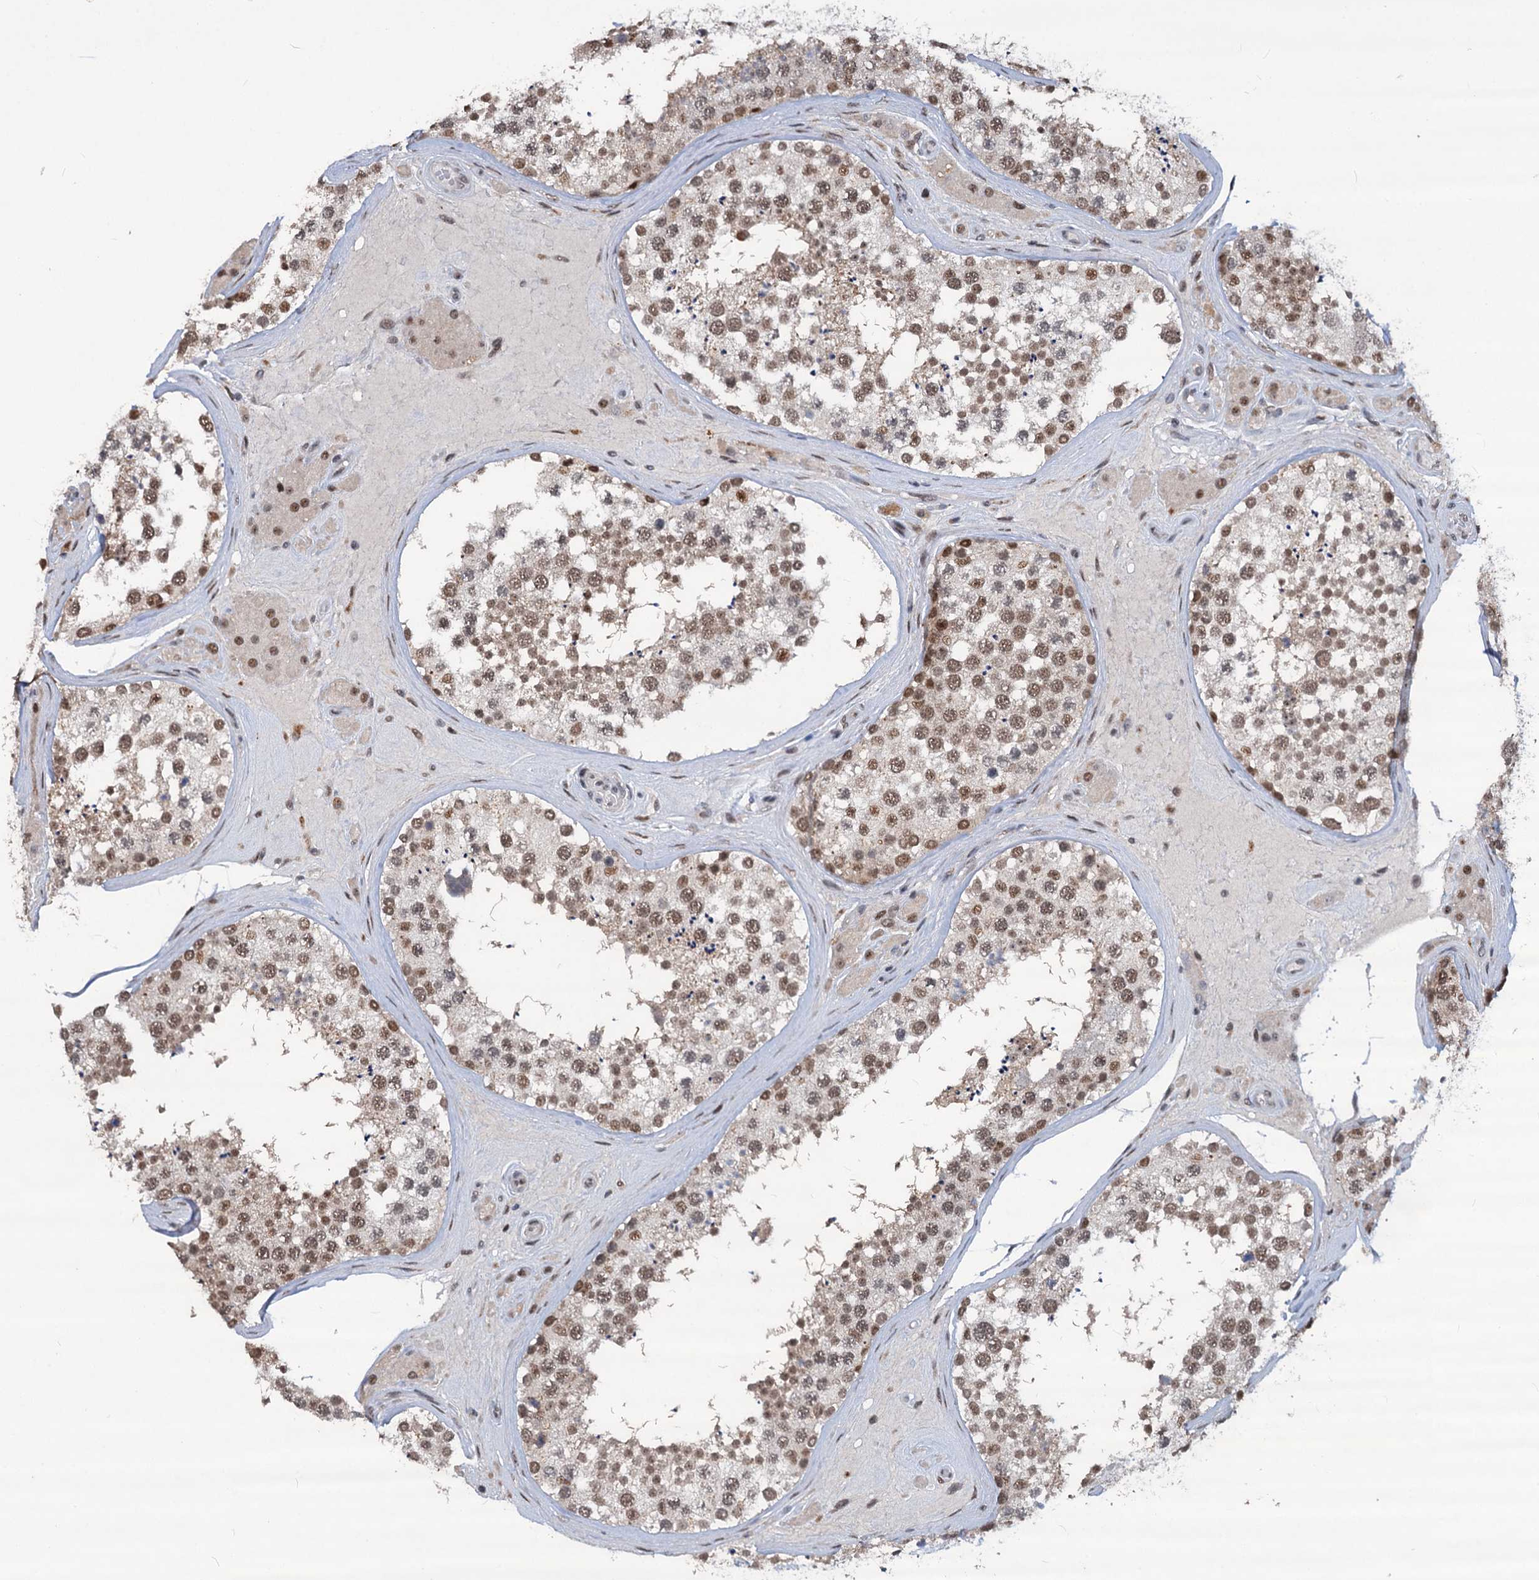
{"staining": {"intensity": "moderate", "quantity": ">75%", "location": "nuclear"}, "tissue": "testis", "cell_type": "Cells in seminiferous ducts", "image_type": "normal", "snomed": [{"axis": "morphology", "description": "Normal tissue, NOS"}, {"axis": "topography", "description": "Testis"}], "caption": "The histopathology image displays staining of benign testis, revealing moderate nuclear protein staining (brown color) within cells in seminiferous ducts.", "gene": "PHF8", "patient": {"sex": "male", "age": 46}}